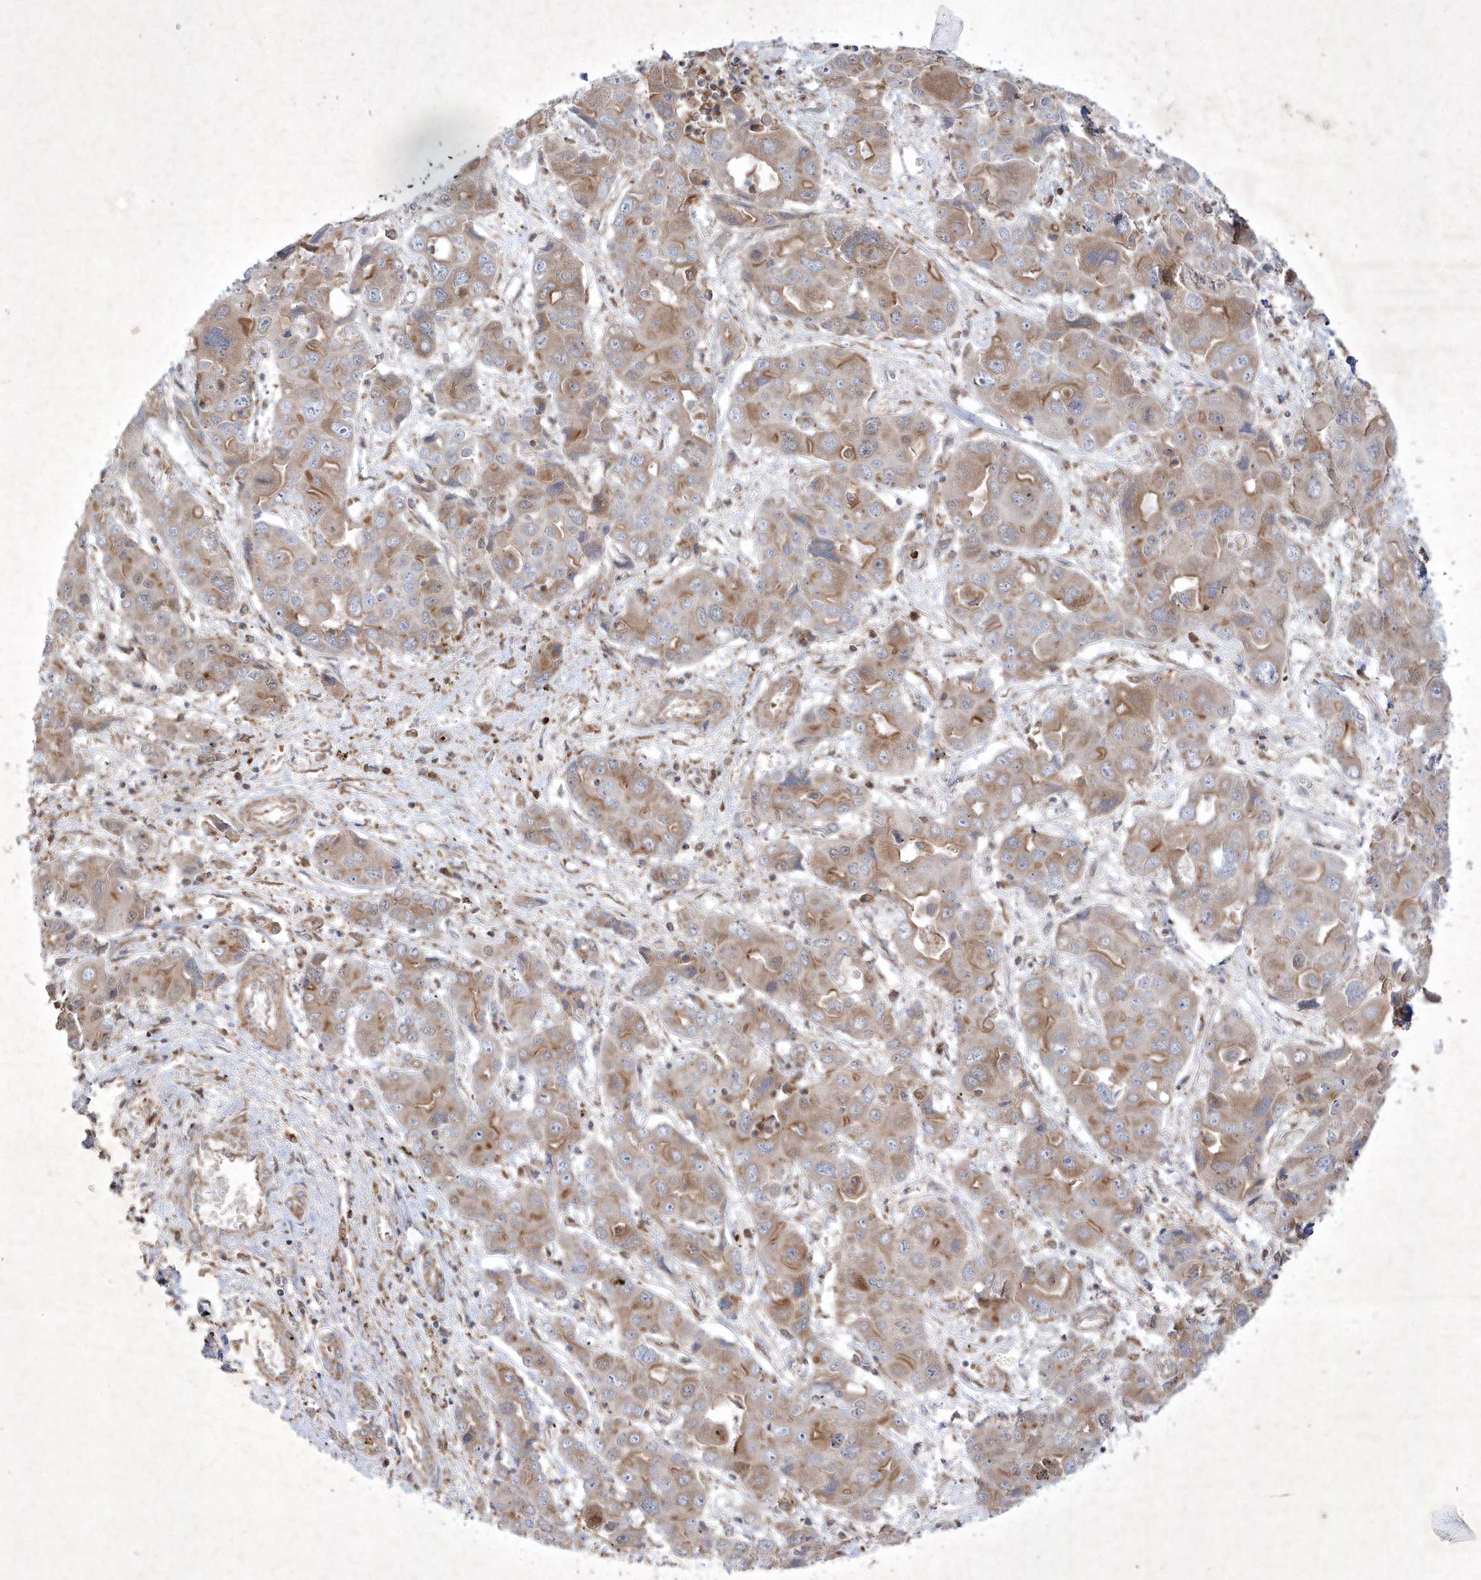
{"staining": {"intensity": "moderate", "quantity": ">75%", "location": "cytoplasmic/membranous"}, "tissue": "liver cancer", "cell_type": "Tumor cells", "image_type": "cancer", "snomed": [{"axis": "morphology", "description": "Cholangiocarcinoma"}, {"axis": "topography", "description": "Liver"}], "caption": "Liver cholangiocarcinoma stained with a protein marker reveals moderate staining in tumor cells.", "gene": "OPA1", "patient": {"sex": "male", "age": 67}}